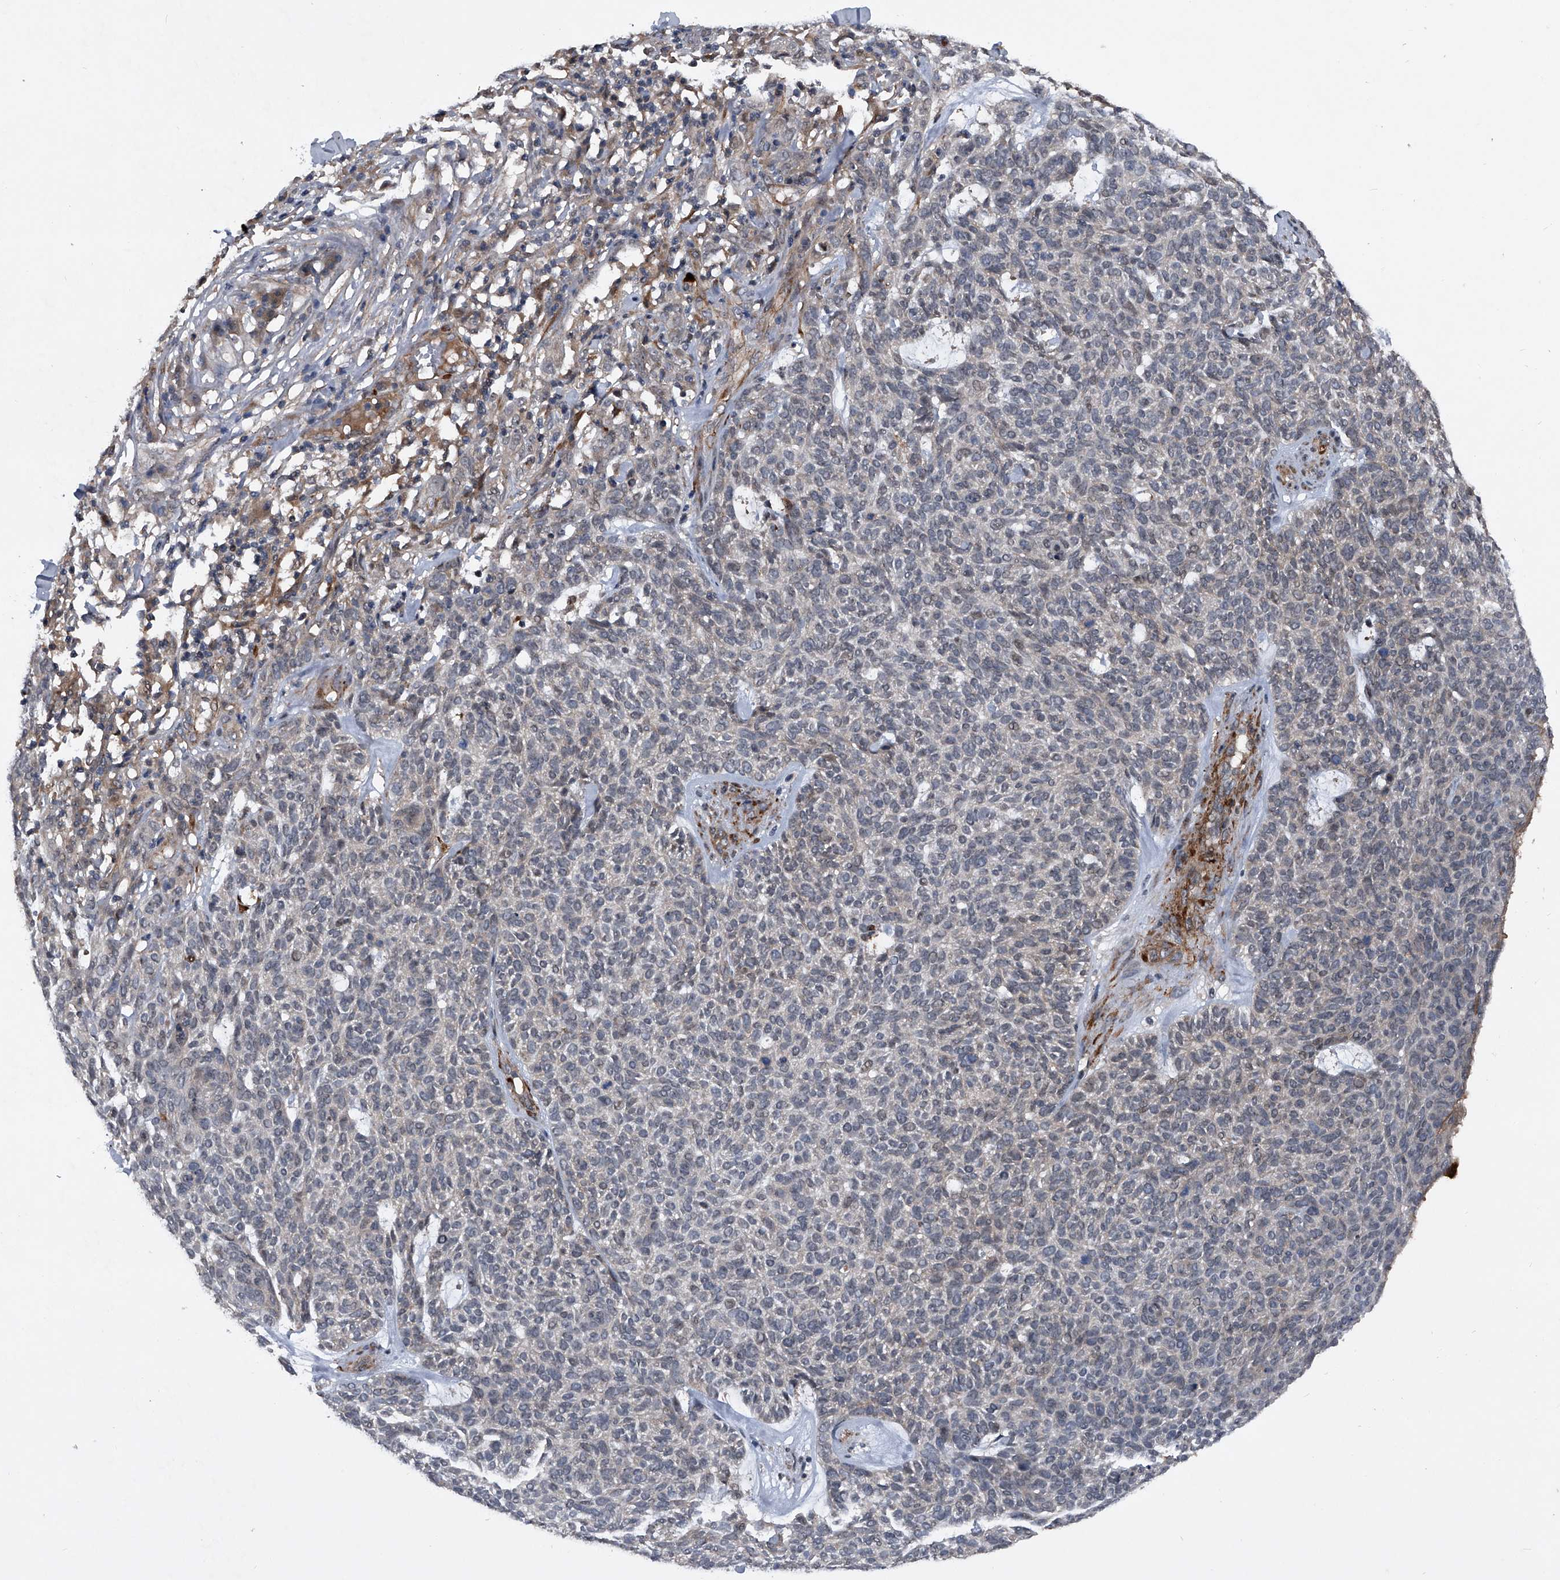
{"staining": {"intensity": "negative", "quantity": "none", "location": "none"}, "tissue": "skin cancer", "cell_type": "Tumor cells", "image_type": "cancer", "snomed": [{"axis": "morphology", "description": "Squamous cell carcinoma, NOS"}, {"axis": "topography", "description": "Skin"}], "caption": "A high-resolution histopathology image shows immunohistochemistry (IHC) staining of skin squamous cell carcinoma, which reveals no significant staining in tumor cells.", "gene": "MAPKAP1", "patient": {"sex": "female", "age": 90}}